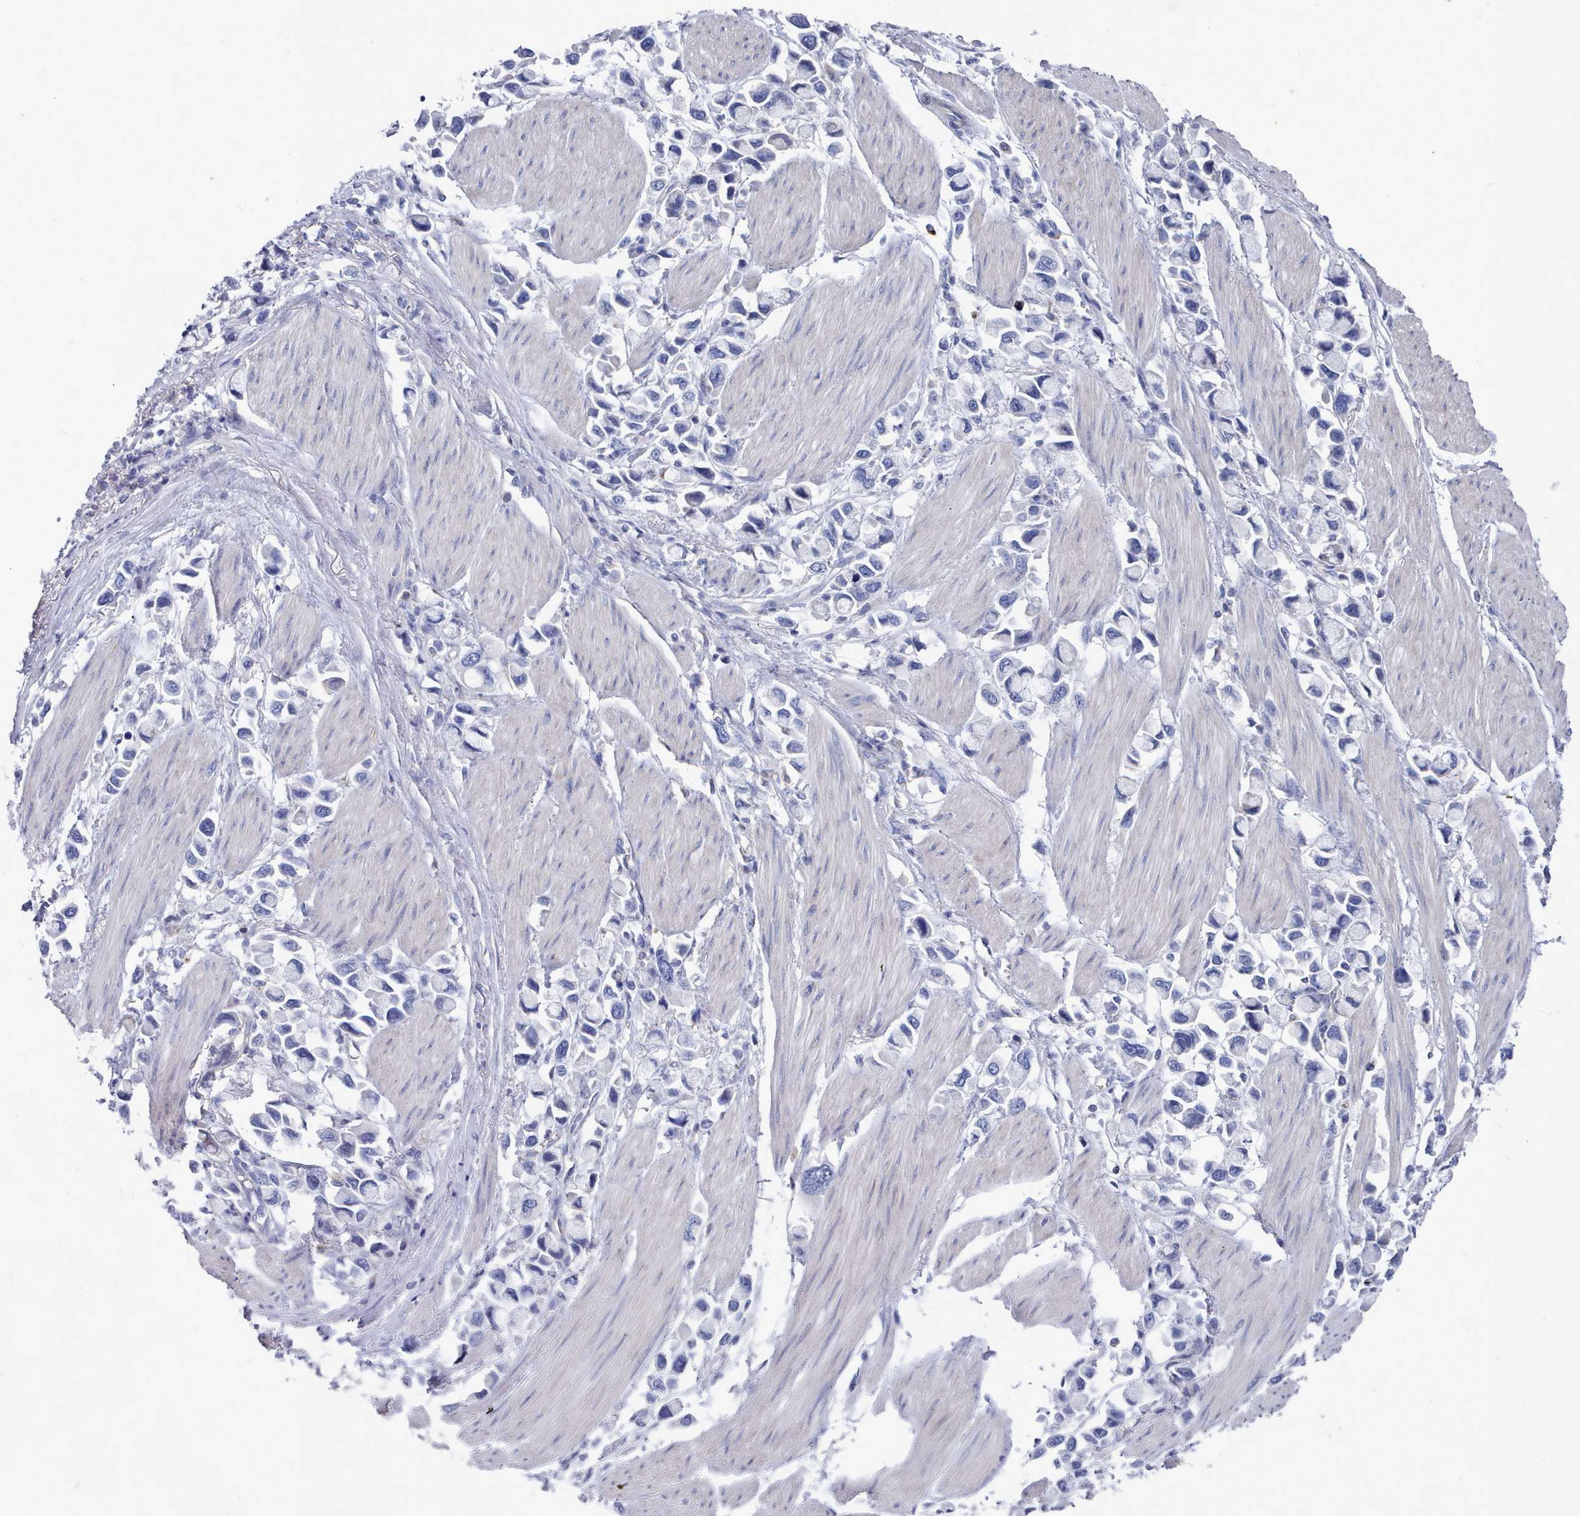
{"staining": {"intensity": "negative", "quantity": "none", "location": "none"}, "tissue": "stomach cancer", "cell_type": "Tumor cells", "image_type": "cancer", "snomed": [{"axis": "morphology", "description": "Adenocarcinoma, NOS"}, {"axis": "topography", "description": "Stomach"}], "caption": "DAB immunohistochemical staining of stomach cancer demonstrates no significant staining in tumor cells. (Stains: DAB (3,3'-diaminobenzidine) immunohistochemistry (IHC) with hematoxylin counter stain, Microscopy: brightfield microscopy at high magnification).", "gene": "PDE4C", "patient": {"sex": "female", "age": 81}}